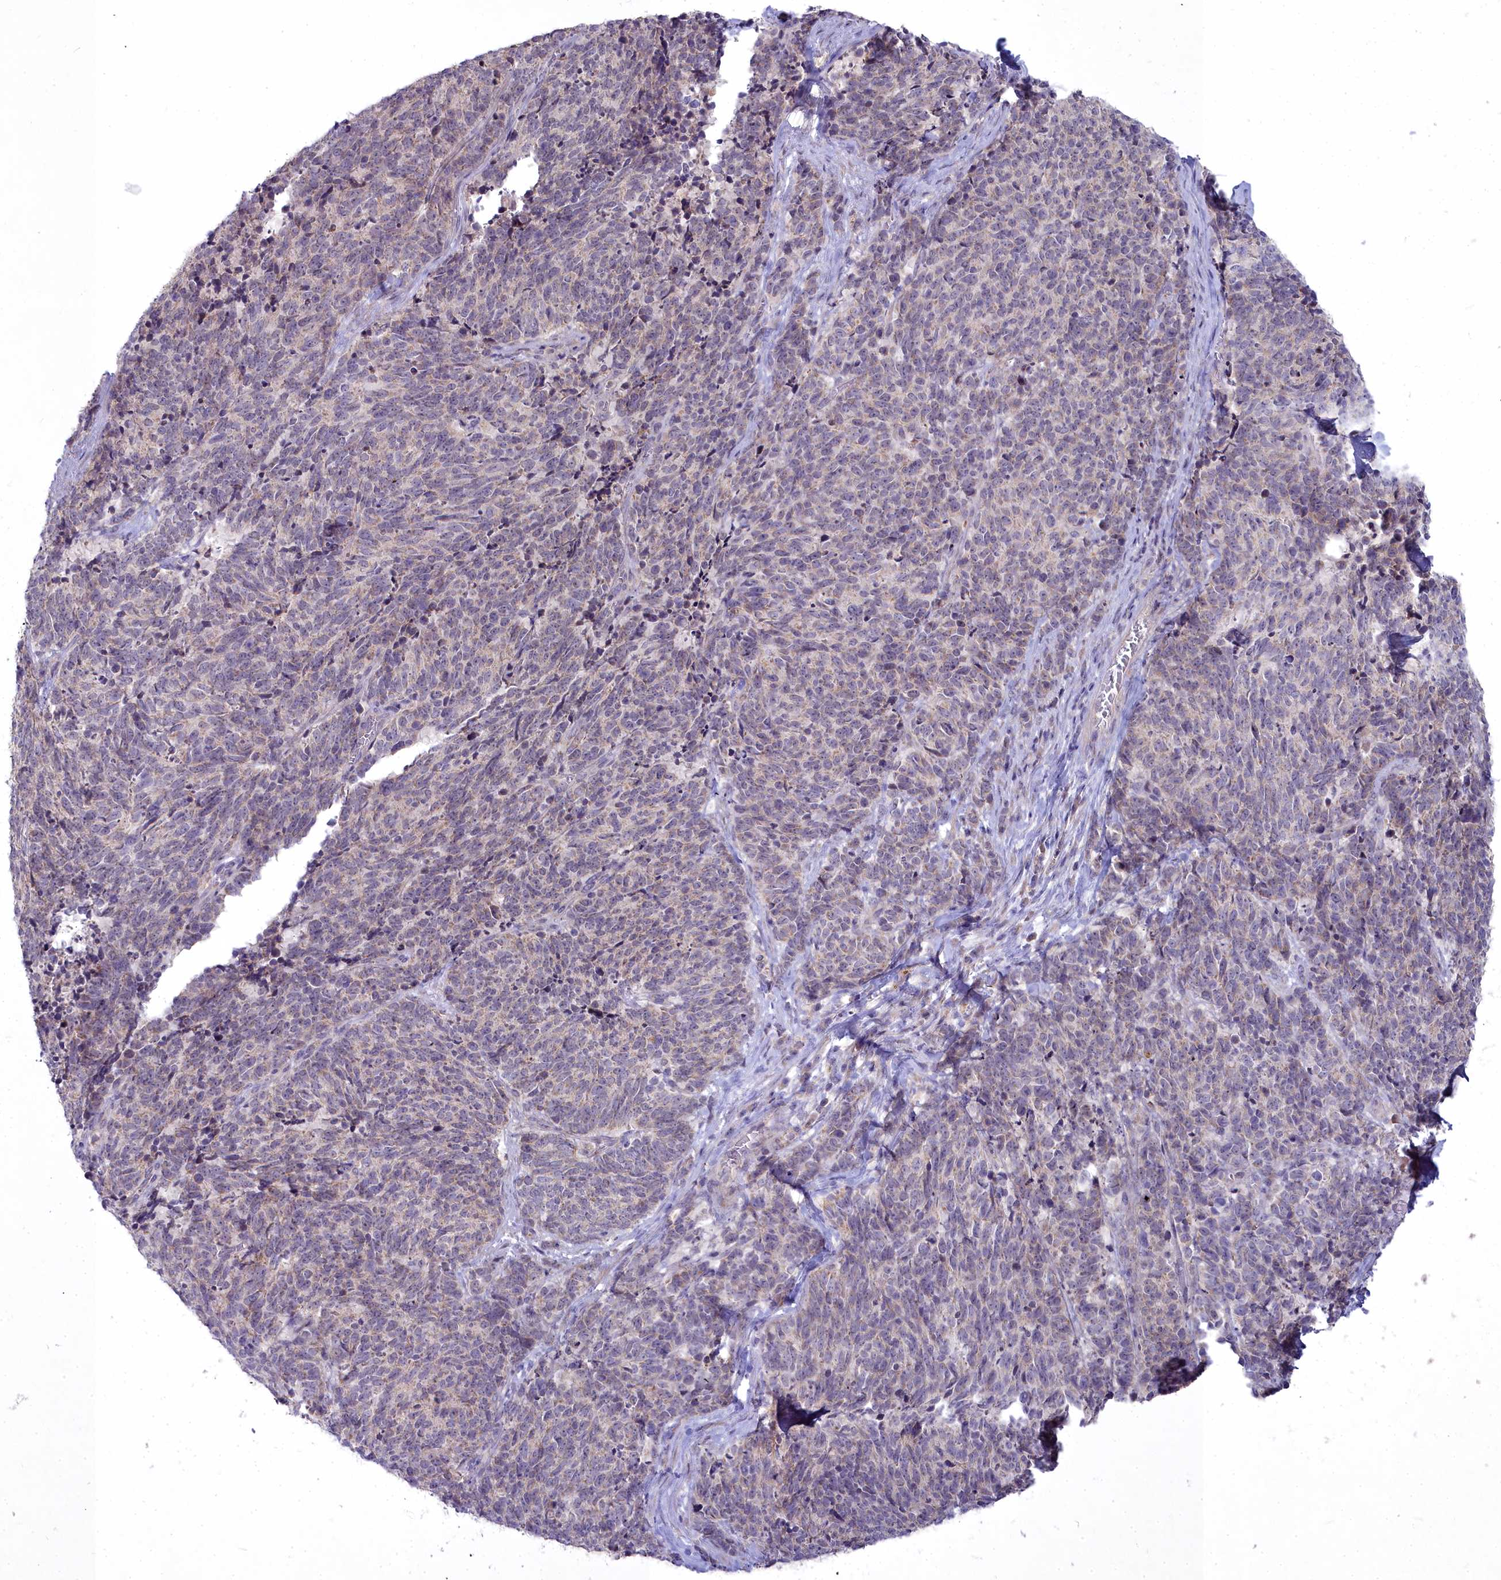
{"staining": {"intensity": "weak", "quantity": "25%-75%", "location": "cytoplasmic/membranous"}, "tissue": "cervical cancer", "cell_type": "Tumor cells", "image_type": "cancer", "snomed": [{"axis": "morphology", "description": "Squamous cell carcinoma, NOS"}, {"axis": "topography", "description": "Cervix"}], "caption": "DAB (3,3'-diaminobenzidine) immunohistochemical staining of human cervical cancer (squamous cell carcinoma) demonstrates weak cytoplasmic/membranous protein expression in approximately 25%-75% of tumor cells.", "gene": "MICU2", "patient": {"sex": "female", "age": 29}}